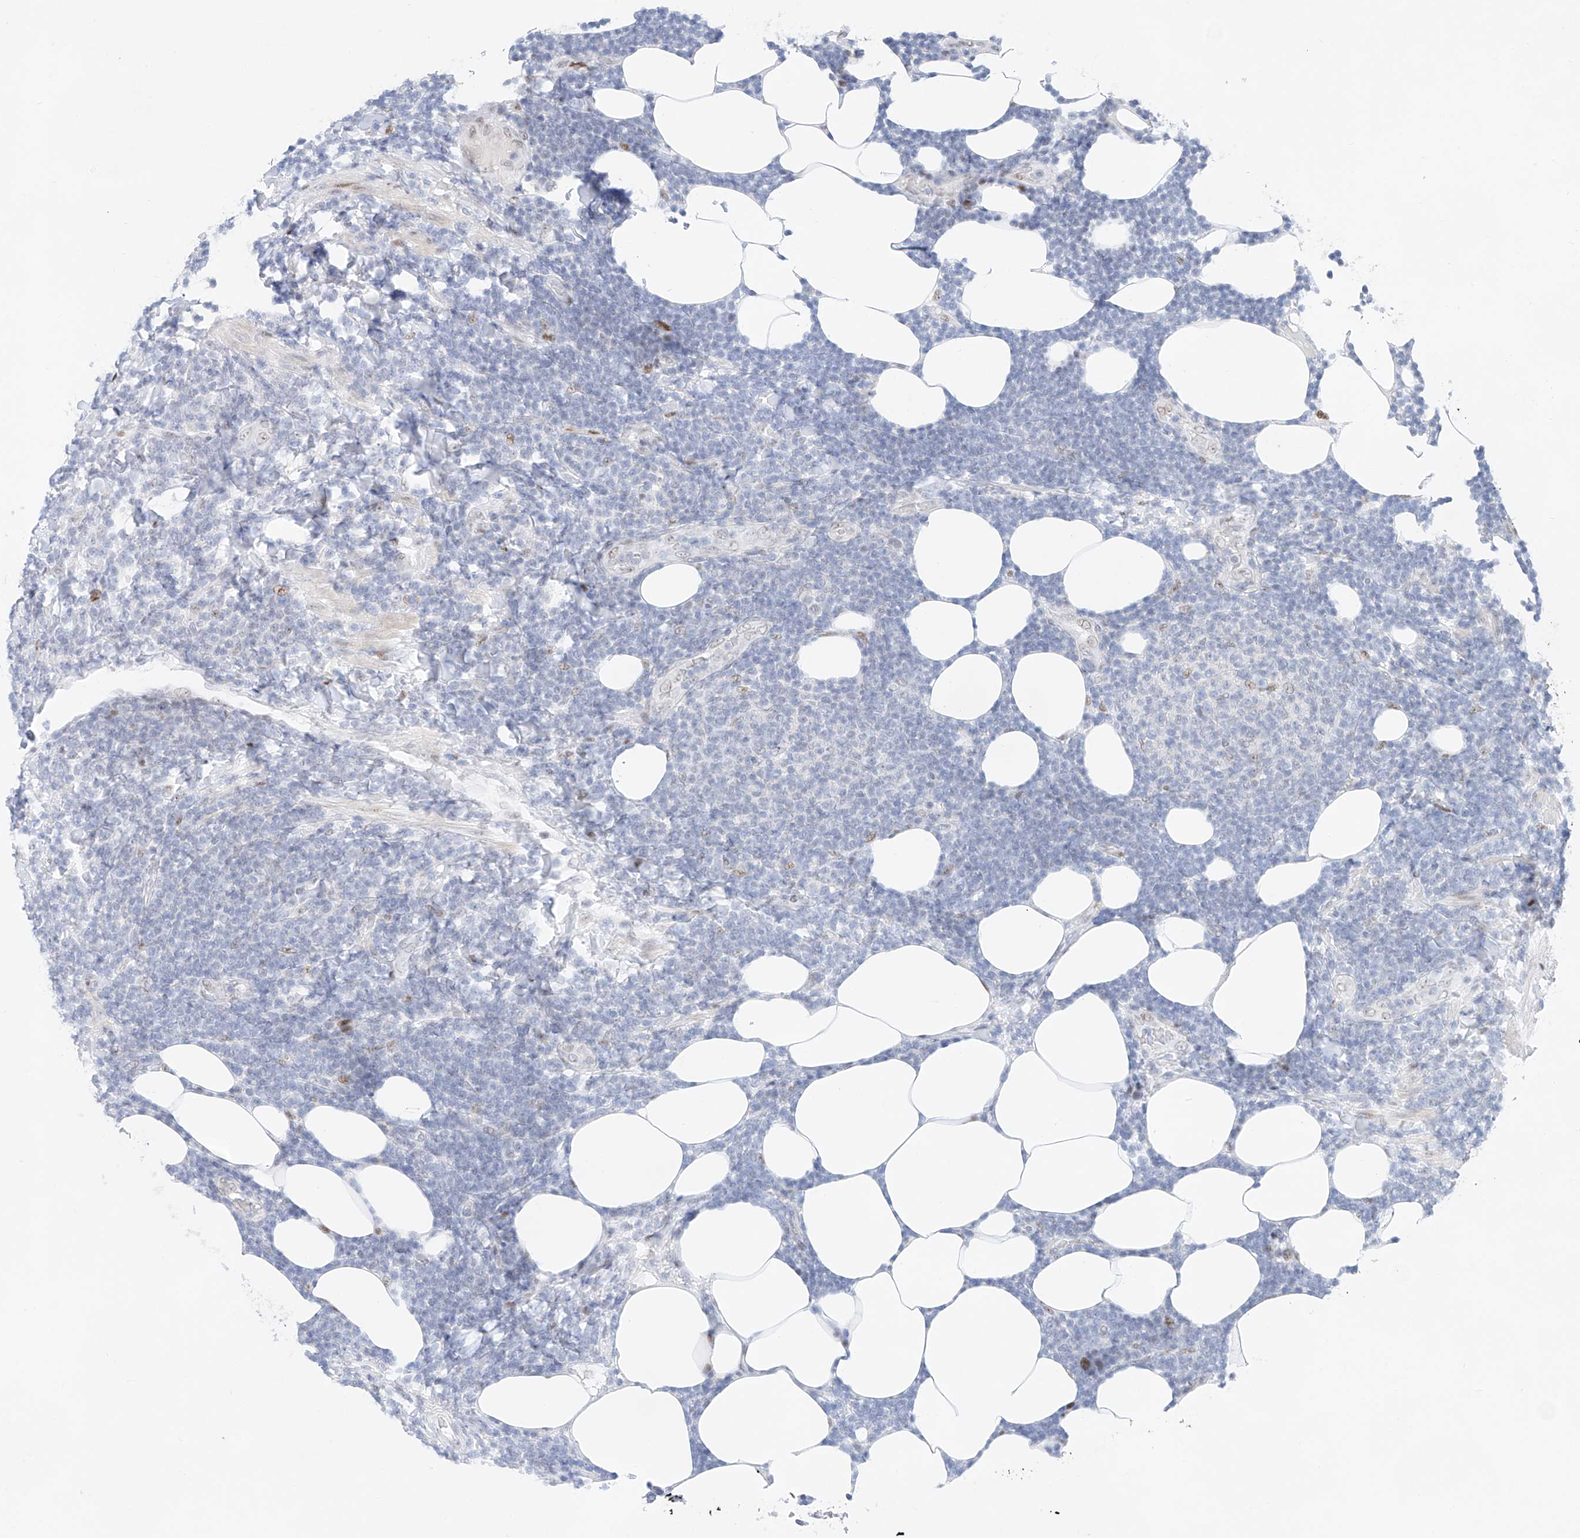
{"staining": {"intensity": "negative", "quantity": "none", "location": "none"}, "tissue": "lymphoma", "cell_type": "Tumor cells", "image_type": "cancer", "snomed": [{"axis": "morphology", "description": "Malignant lymphoma, non-Hodgkin's type, Low grade"}, {"axis": "topography", "description": "Lymph node"}], "caption": "Immunohistochemistry micrograph of human malignant lymphoma, non-Hodgkin's type (low-grade) stained for a protein (brown), which shows no expression in tumor cells.", "gene": "NT5C3B", "patient": {"sex": "male", "age": 66}}